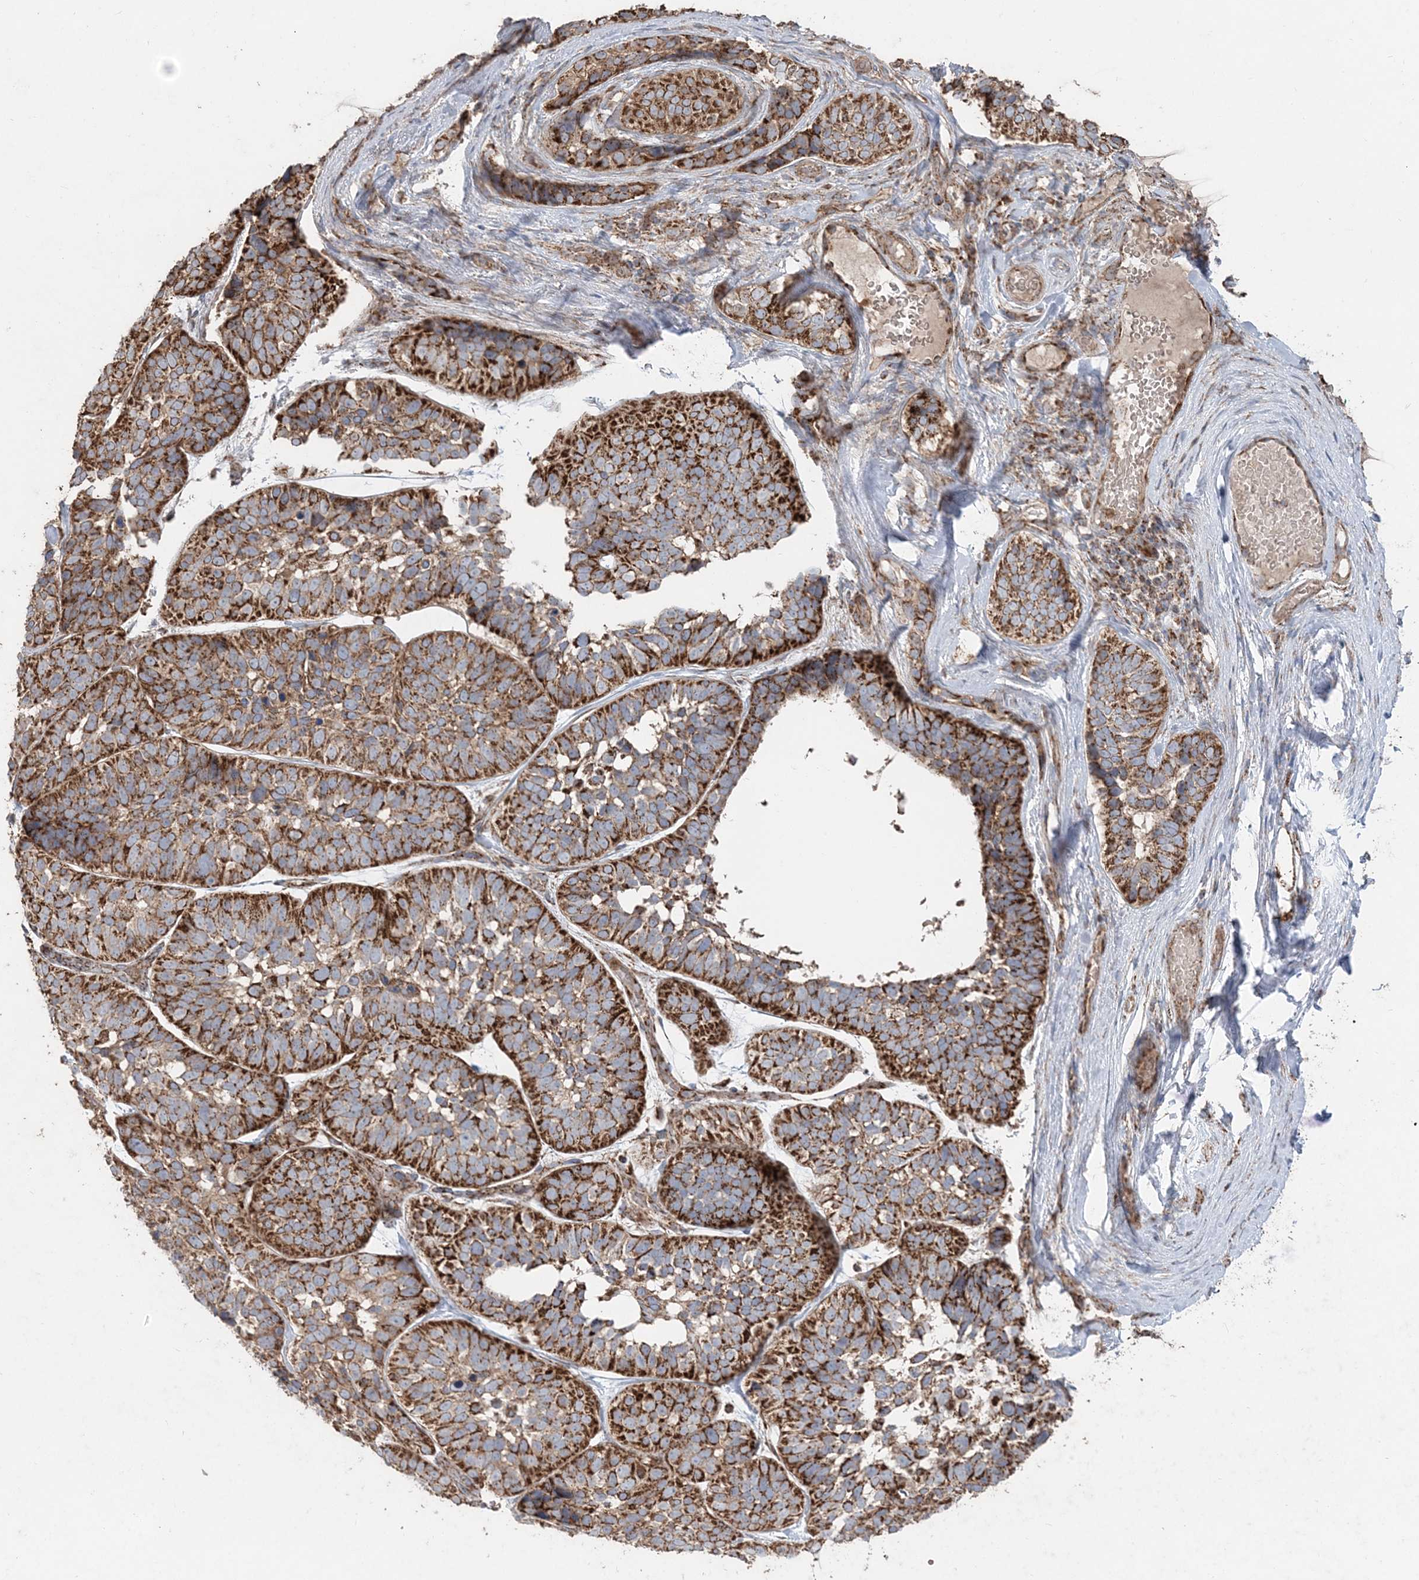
{"staining": {"intensity": "strong", "quantity": ">75%", "location": "cytoplasmic/membranous"}, "tissue": "skin cancer", "cell_type": "Tumor cells", "image_type": "cancer", "snomed": [{"axis": "morphology", "description": "Basal cell carcinoma"}, {"axis": "topography", "description": "Skin"}], "caption": "A brown stain labels strong cytoplasmic/membranous staining of a protein in skin cancer (basal cell carcinoma) tumor cells. The staining is performed using DAB brown chromogen to label protein expression. The nuclei are counter-stained blue using hematoxylin.", "gene": "LRPPRC", "patient": {"sex": "male", "age": 62}}